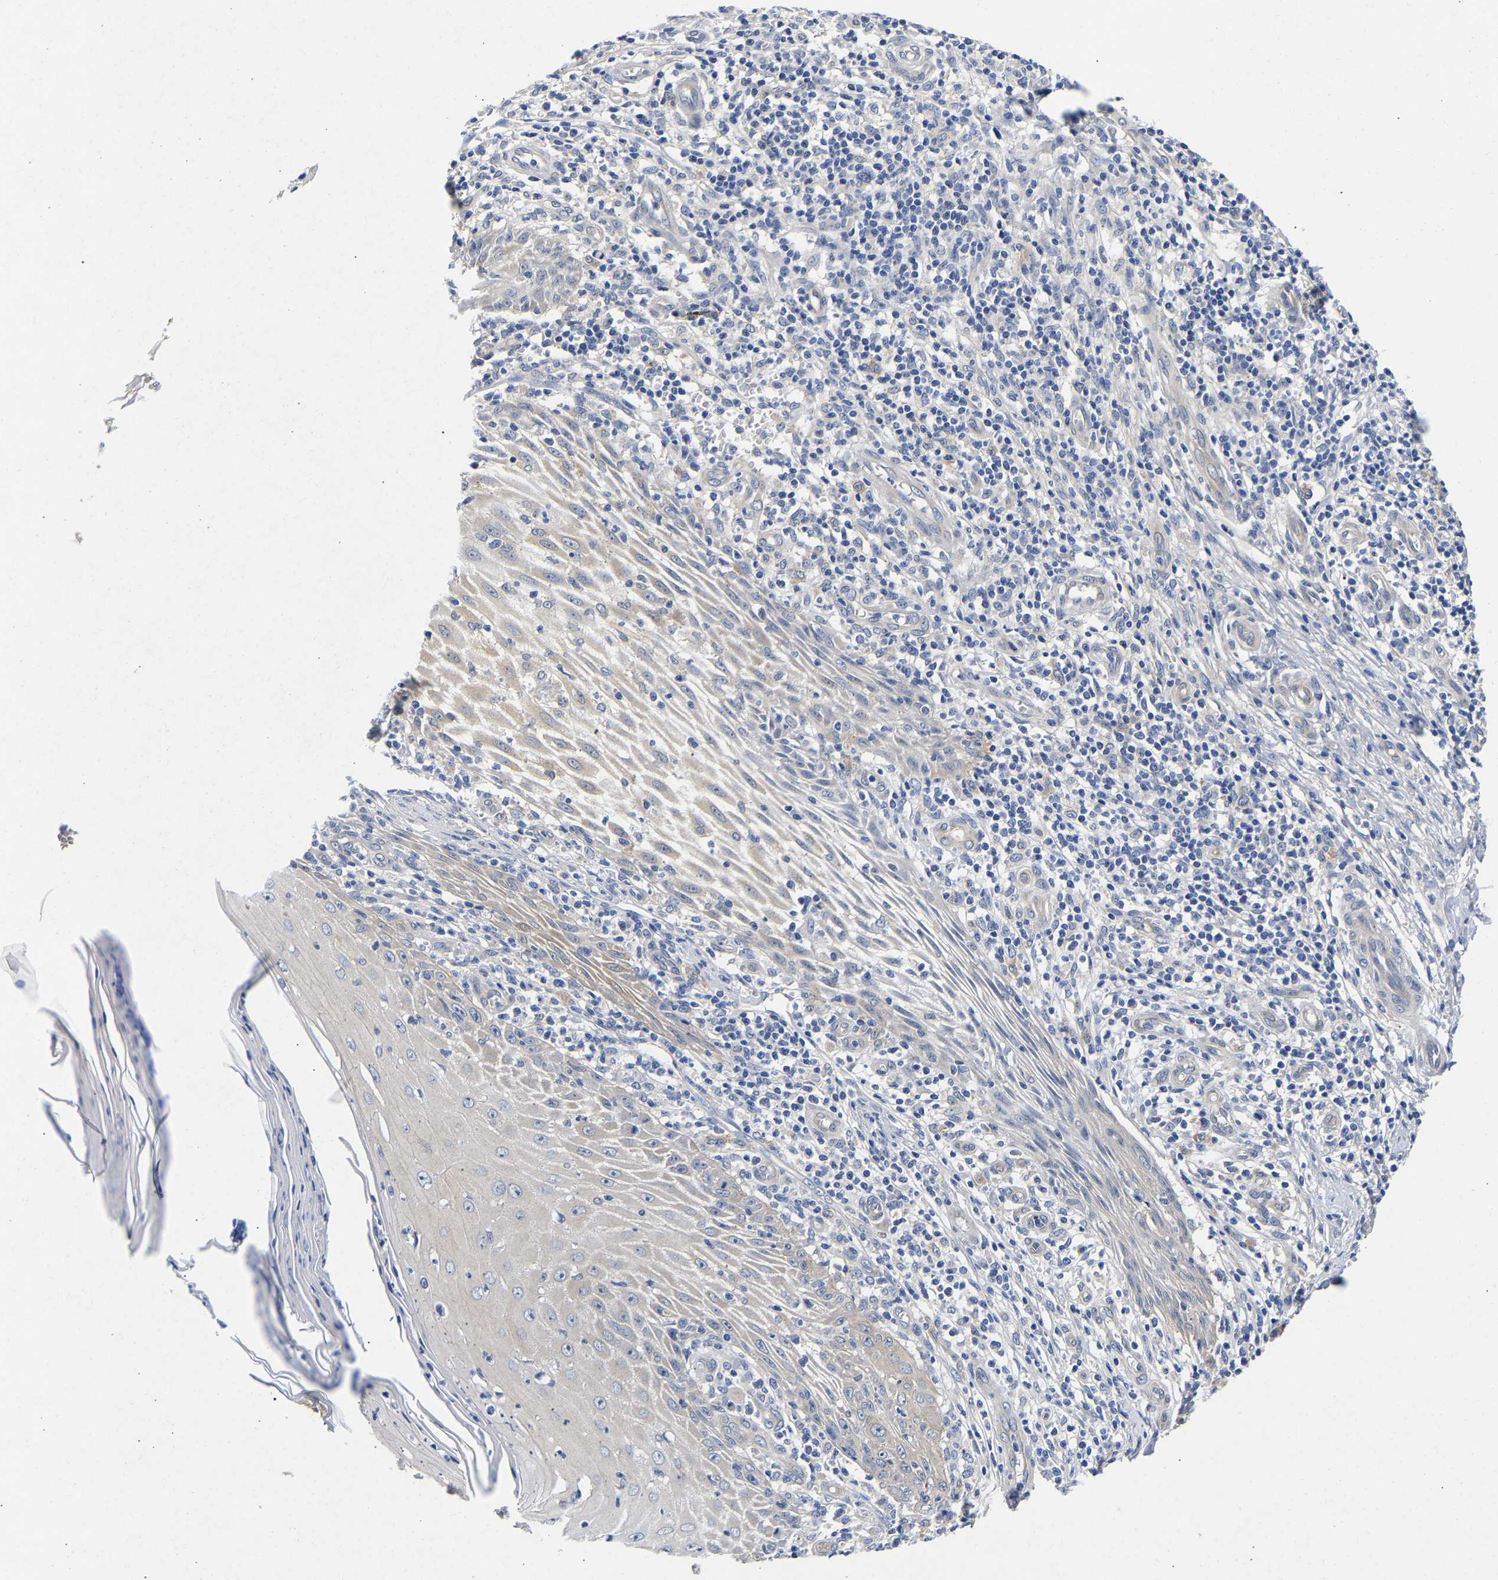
{"staining": {"intensity": "negative", "quantity": "none", "location": "none"}, "tissue": "skin cancer", "cell_type": "Tumor cells", "image_type": "cancer", "snomed": [{"axis": "morphology", "description": "Squamous cell carcinoma, NOS"}, {"axis": "topography", "description": "Skin"}], "caption": "Tumor cells show no significant positivity in skin cancer (squamous cell carcinoma).", "gene": "CCDC6", "patient": {"sex": "female", "age": 73}}